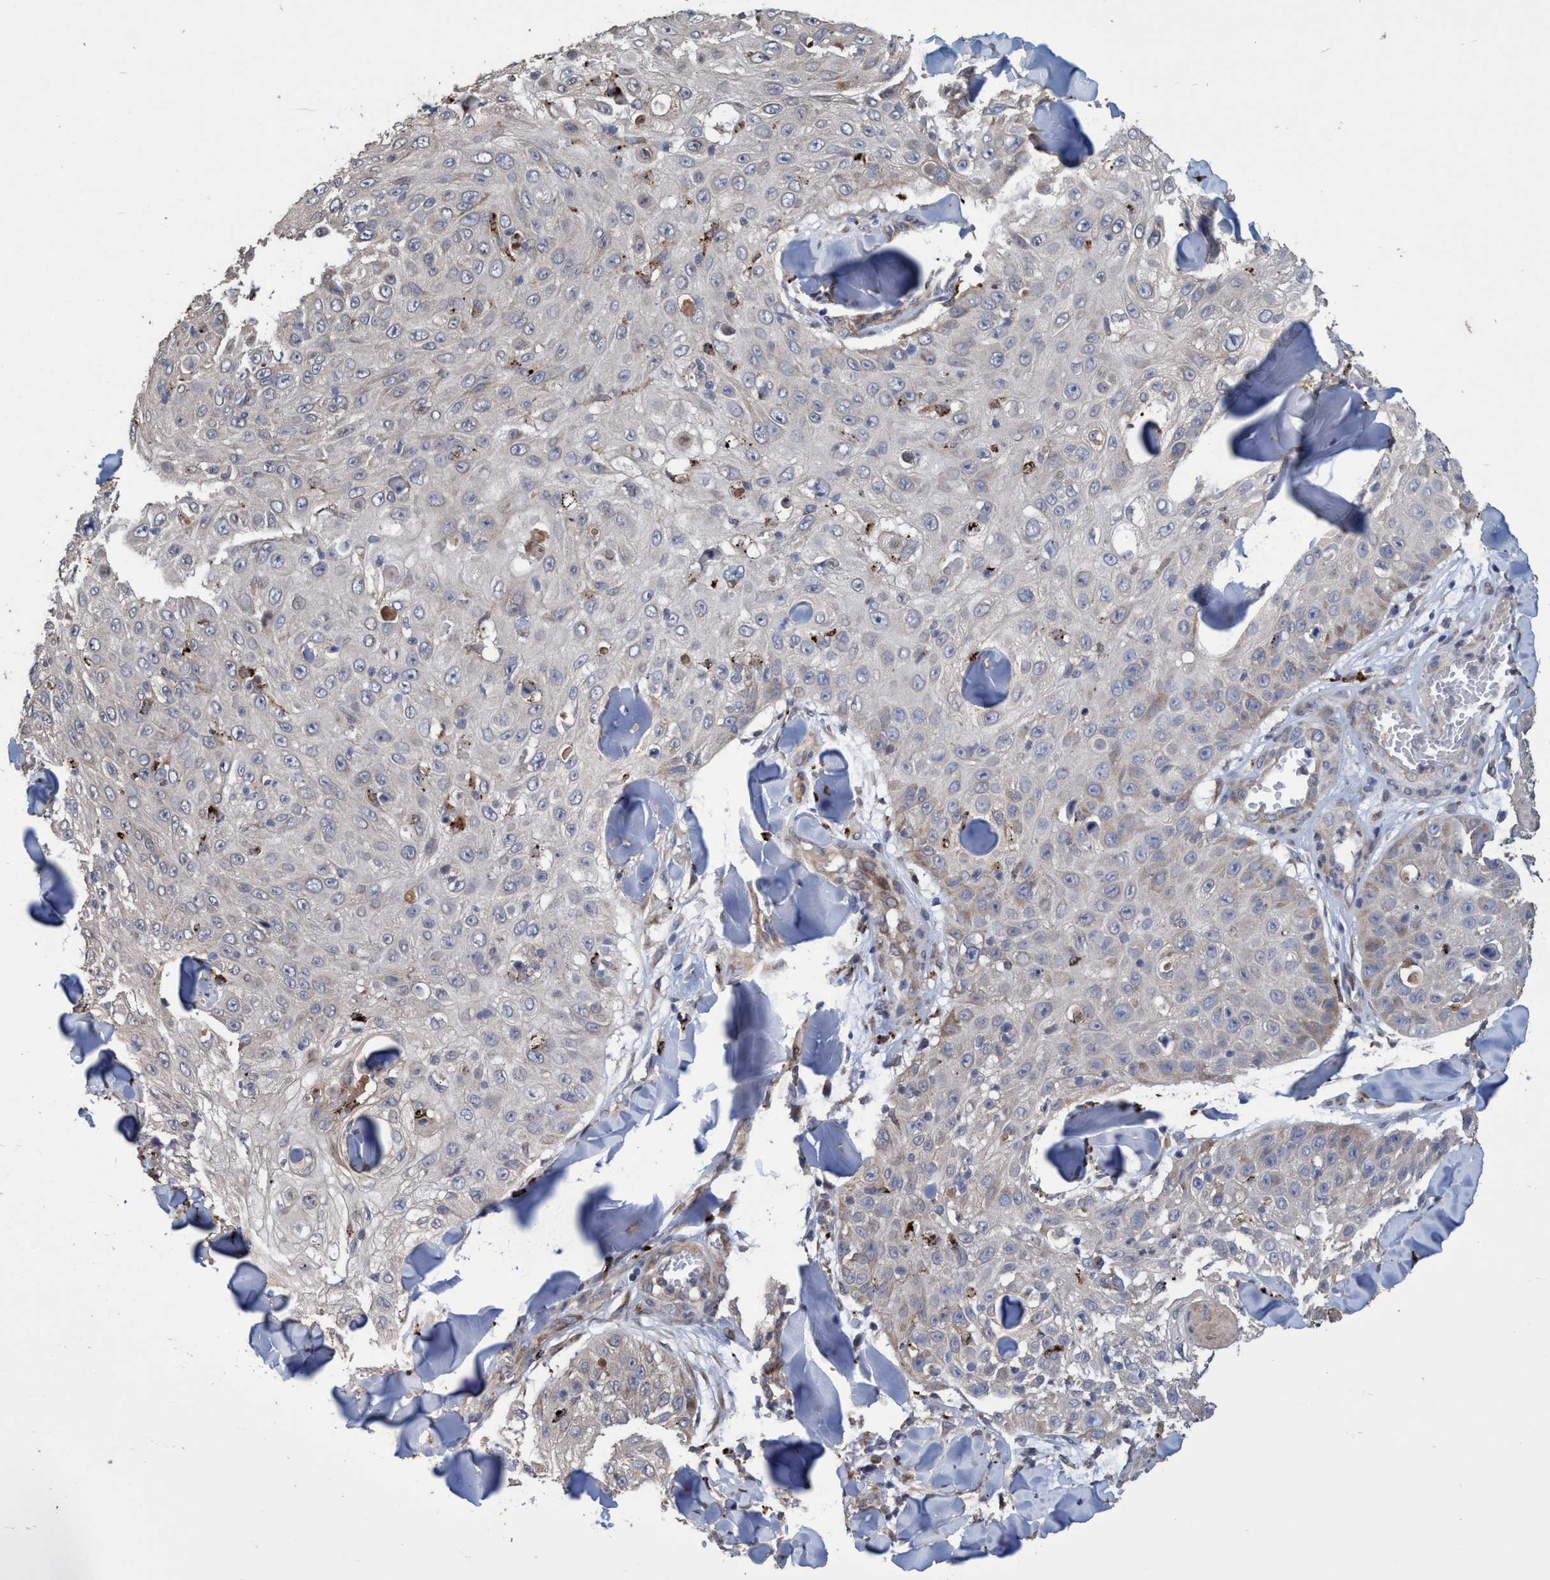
{"staining": {"intensity": "negative", "quantity": "none", "location": "none"}, "tissue": "skin cancer", "cell_type": "Tumor cells", "image_type": "cancer", "snomed": [{"axis": "morphology", "description": "Squamous cell carcinoma, NOS"}, {"axis": "topography", "description": "Skin"}], "caption": "Immunohistochemistry photomicrograph of neoplastic tissue: skin cancer (squamous cell carcinoma) stained with DAB (3,3'-diaminobenzidine) displays no significant protein positivity in tumor cells.", "gene": "BBS9", "patient": {"sex": "male", "age": 86}}